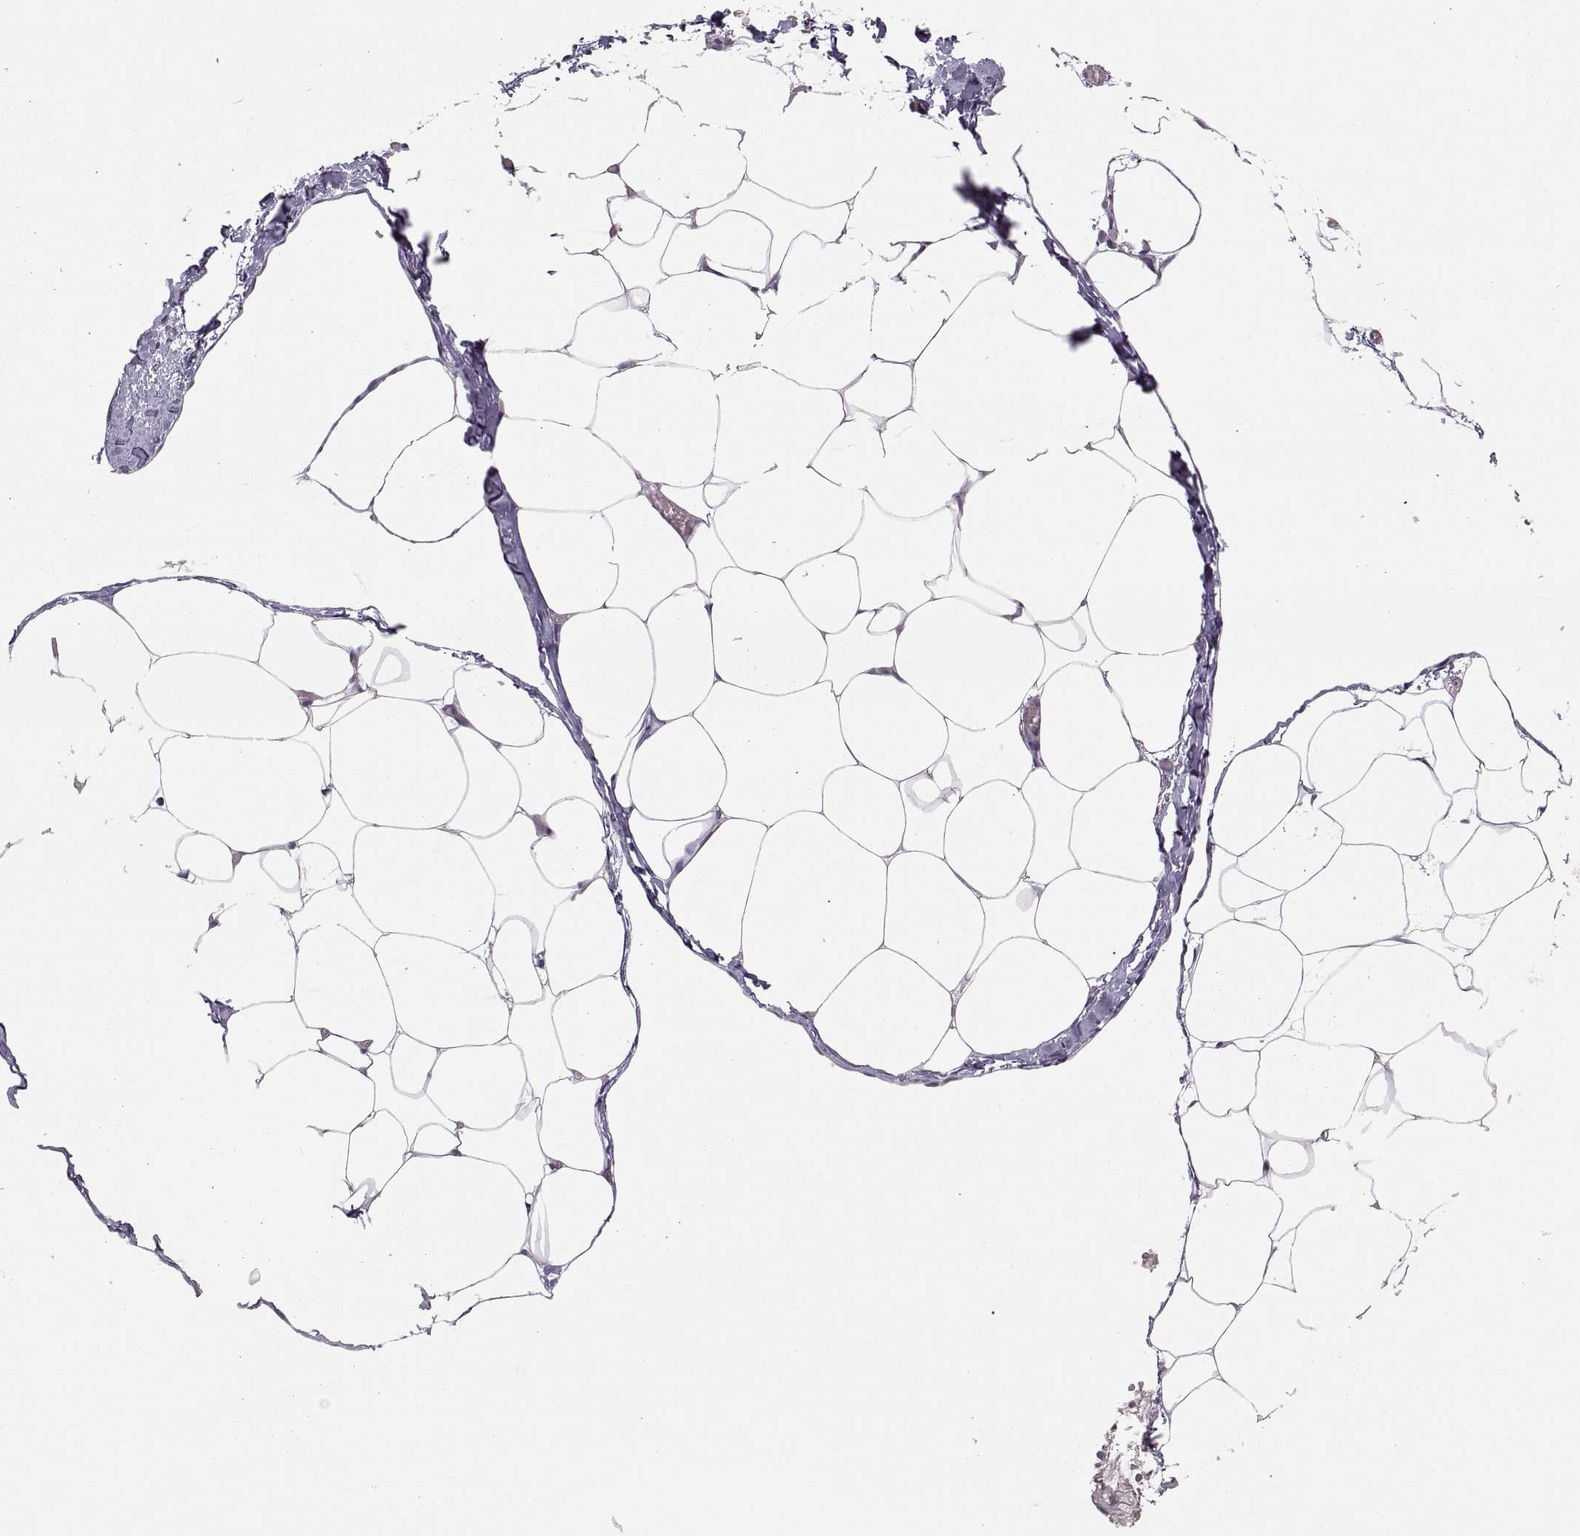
{"staining": {"intensity": "negative", "quantity": "none", "location": "none"}, "tissue": "adipose tissue", "cell_type": "Adipocytes", "image_type": "normal", "snomed": [{"axis": "morphology", "description": "Normal tissue, NOS"}, {"axis": "topography", "description": "Adipose tissue"}], "caption": "There is no significant positivity in adipocytes of adipose tissue. The staining is performed using DAB brown chromogen with nuclei counter-stained in using hematoxylin.", "gene": "SNAI1", "patient": {"sex": "male", "age": 57}}